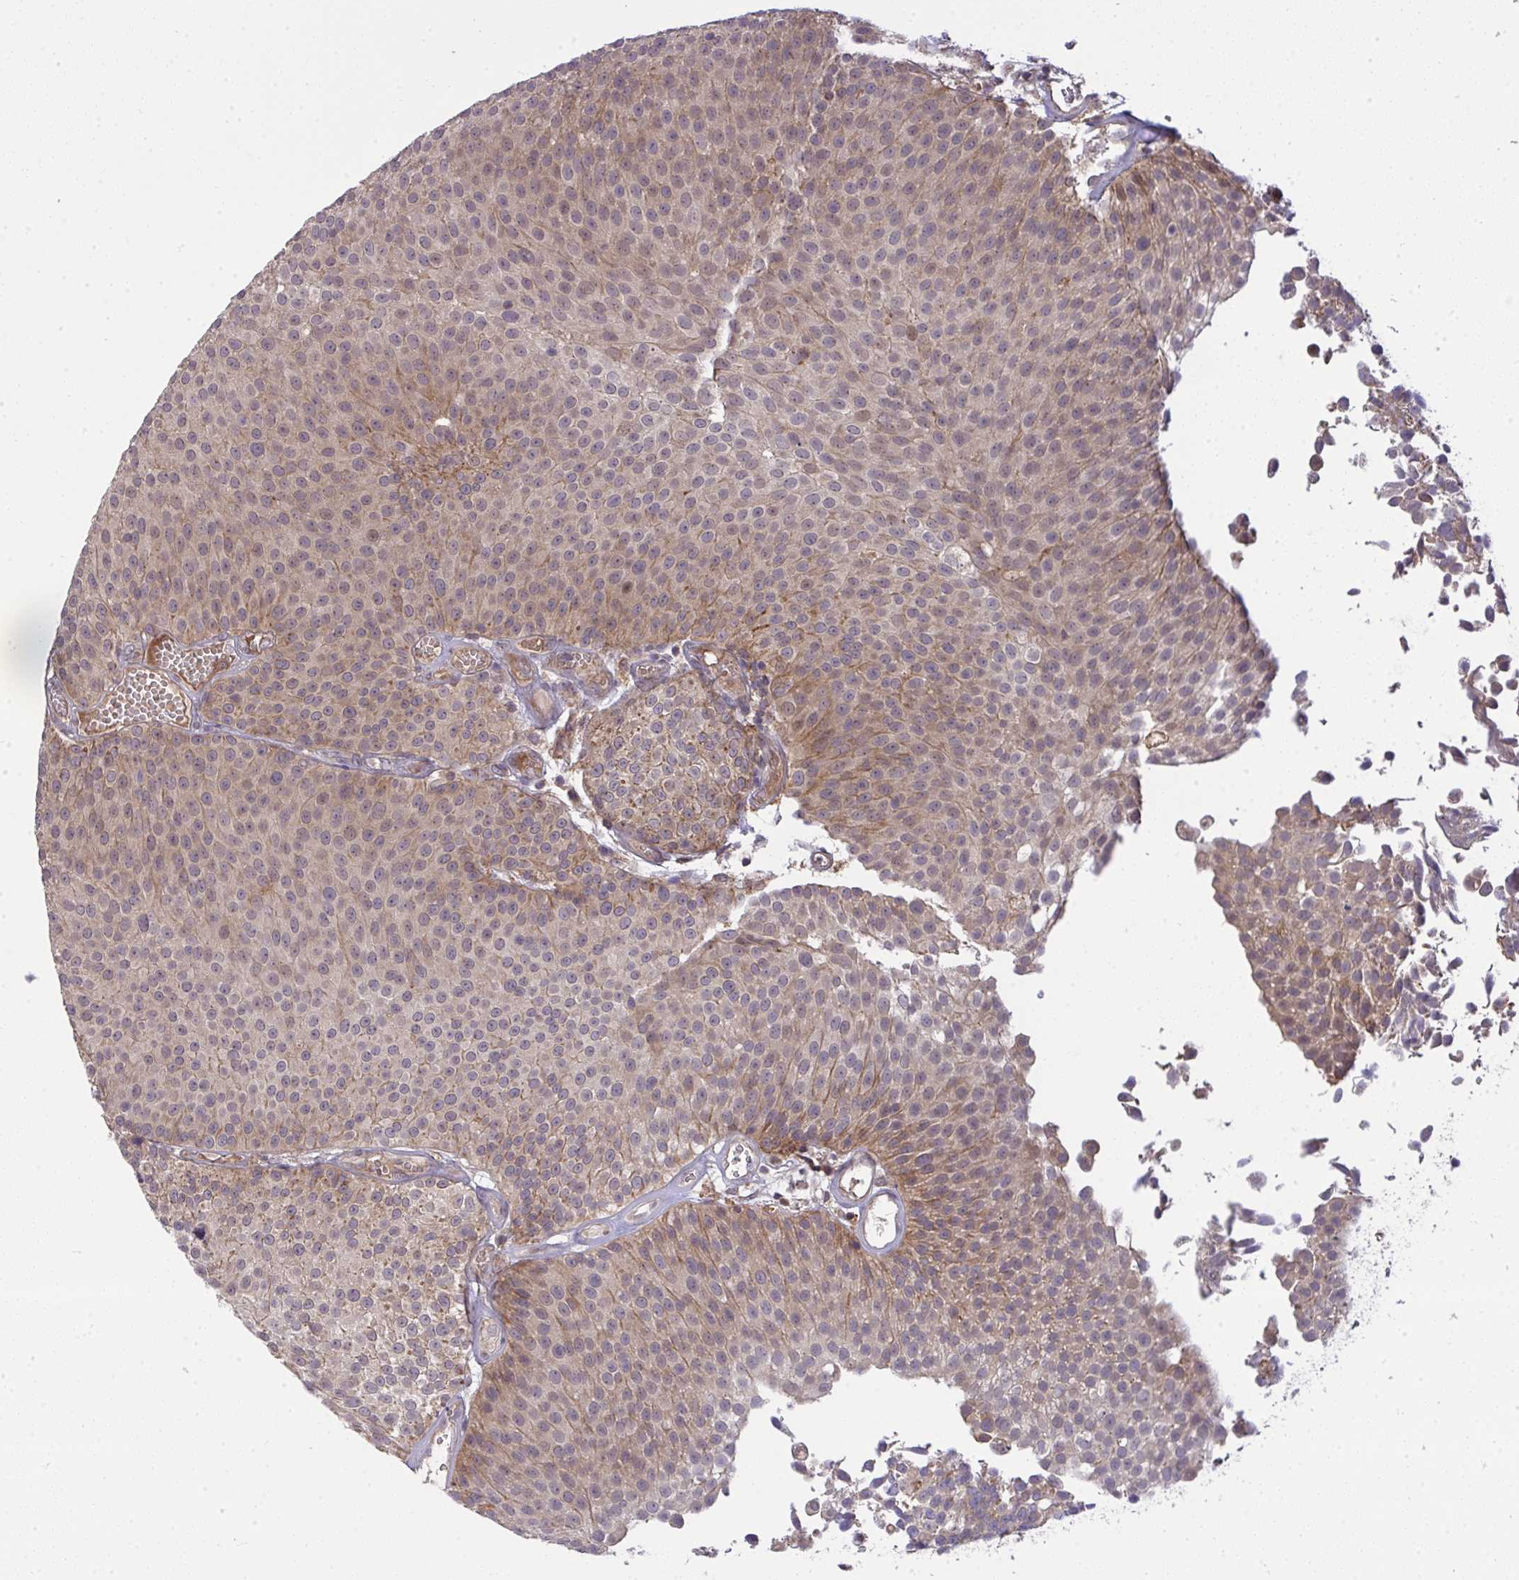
{"staining": {"intensity": "moderate", "quantity": "<25%", "location": "cytoplasmic/membranous"}, "tissue": "urothelial cancer", "cell_type": "Tumor cells", "image_type": "cancer", "snomed": [{"axis": "morphology", "description": "Urothelial carcinoma, Low grade"}, {"axis": "topography", "description": "Urinary bladder"}], "caption": "An immunohistochemistry photomicrograph of tumor tissue is shown. Protein staining in brown labels moderate cytoplasmic/membranous positivity in urothelial cancer within tumor cells.", "gene": "SLC9A6", "patient": {"sex": "female", "age": 79}}